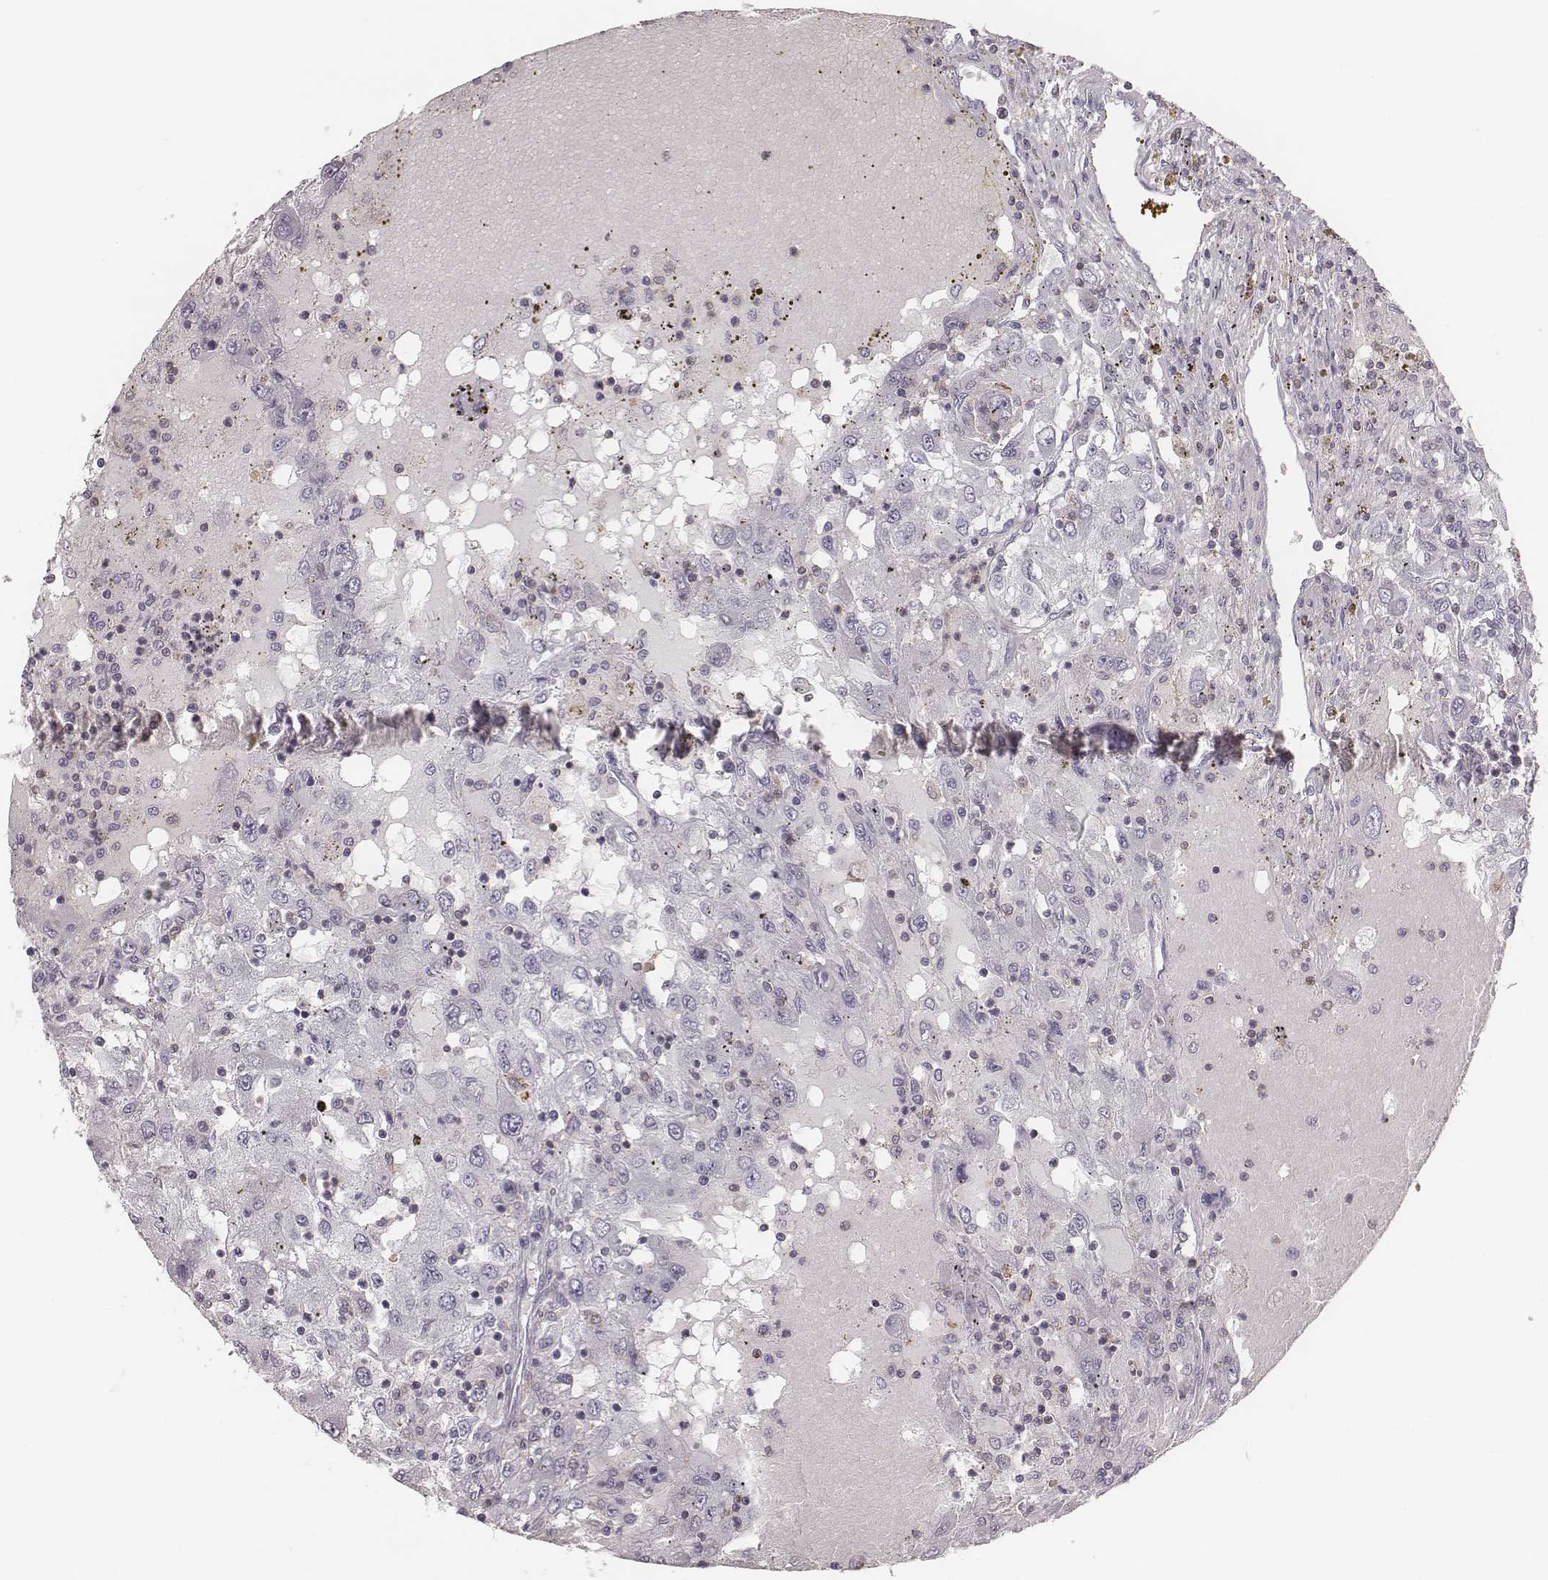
{"staining": {"intensity": "negative", "quantity": "none", "location": "none"}, "tissue": "renal cancer", "cell_type": "Tumor cells", "image_type": "cancer", "snomed": [{"axis": "morphology", "description": "Adenocarcinoma, NOS"}, {"axis": "topography", "description": "Kidney"}], "caption": "DAB immunohistochemical staining of renal adenocarcinoma shows no significant positivity in tumor cells. Nuclei are stained in blue.", "gene": "ZNF365", "patient": {"sex": "female", "age": 67}}